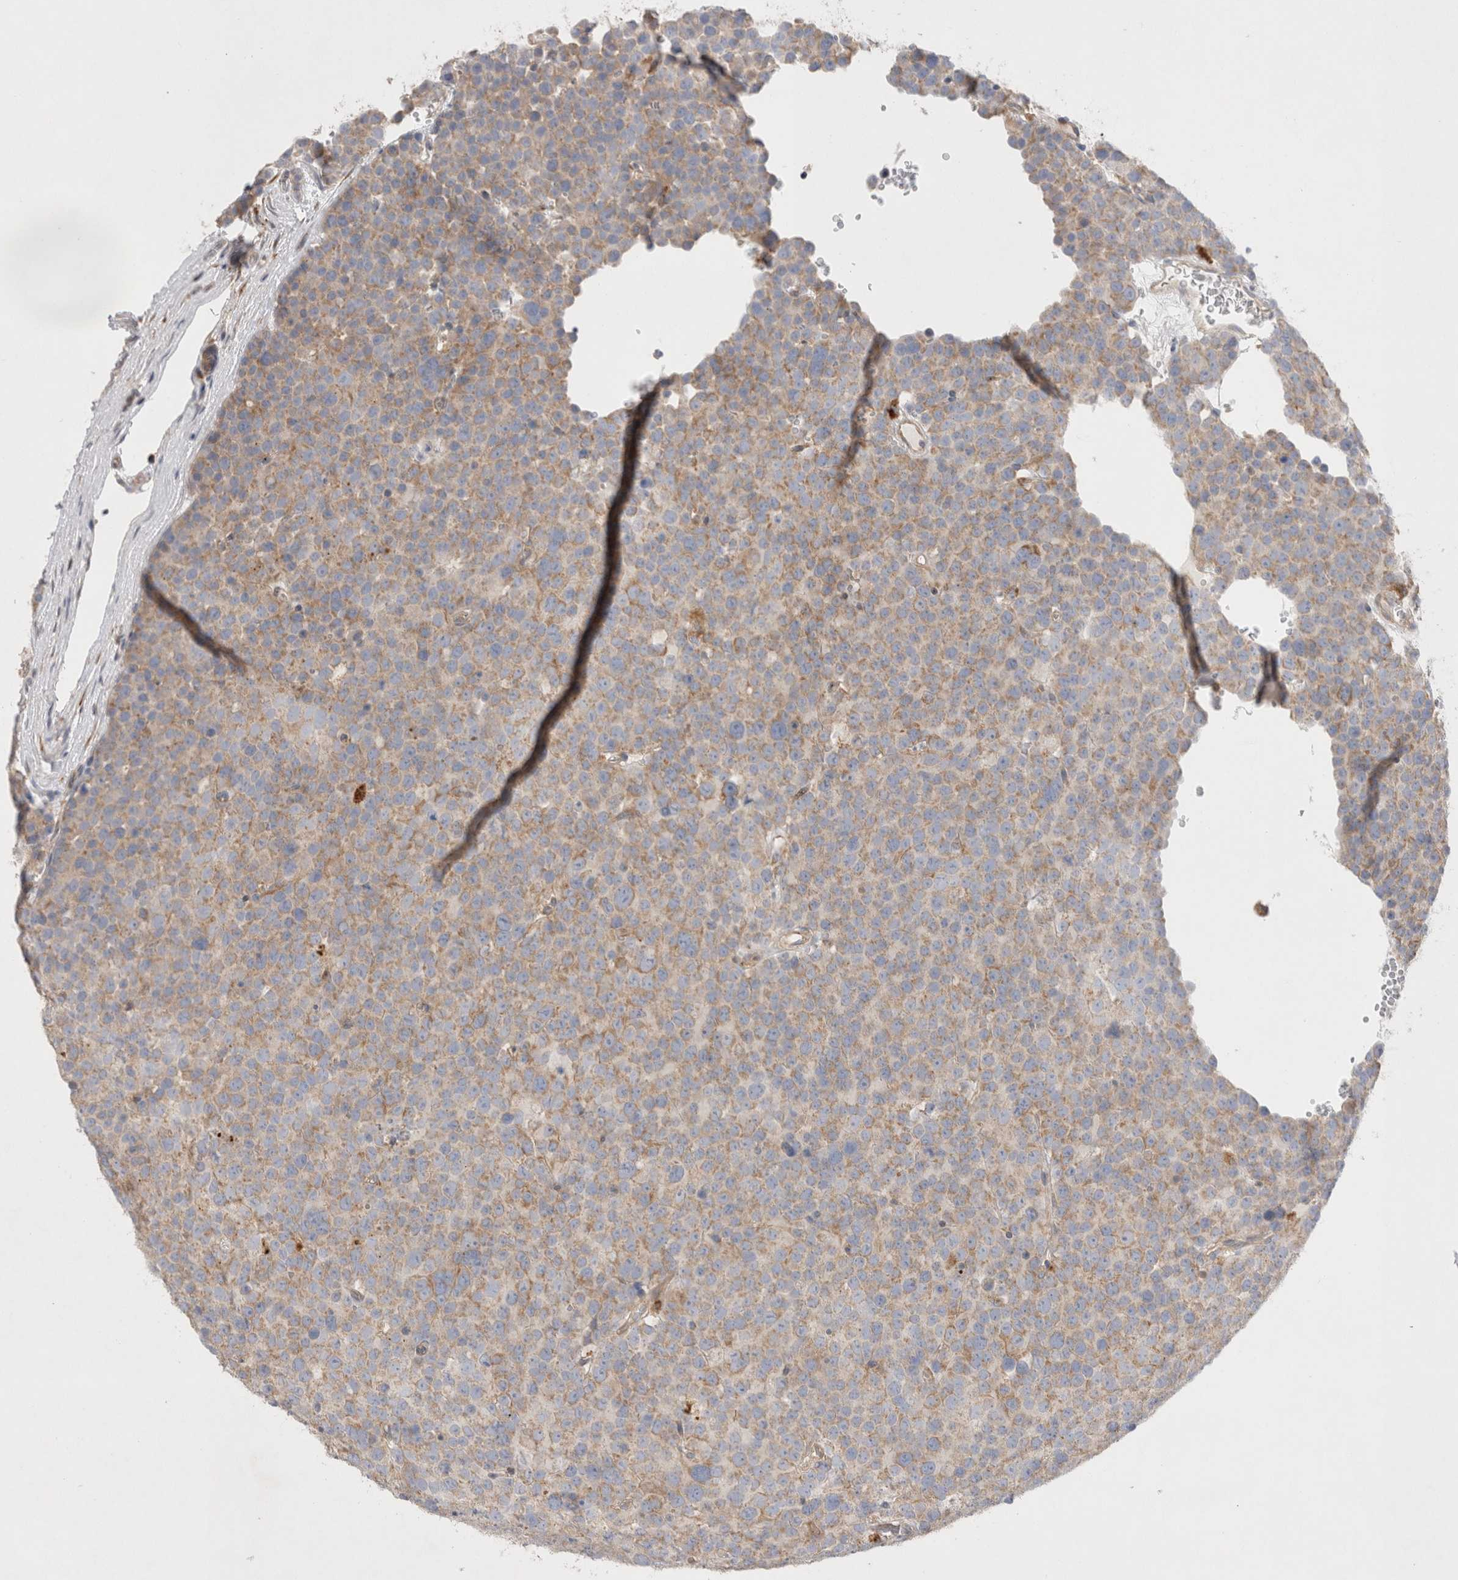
{"staining": {"intensity": "weak", "quantity": ">75%", "location": "cytoplasmic/membranous"}, "tissue": "testis cancer", "cell_type": "Tumor cells", "image_type": "cancer", "snomed": [{"axis": "morphology", "description": "Seminoma, NOS"}, {"axis": "topography", "description": "Testis"}], "caption": "This image exhibits seminoma (testis) stained with immunohistochemistry to label a protein in brown. The cytoplasmic/membranous of tumor cells show weak positivity for the protein. Nuclei are counter-stained blue.", "gene": "TBC1D16", "patient": {"sex": "male", "age": 71}}